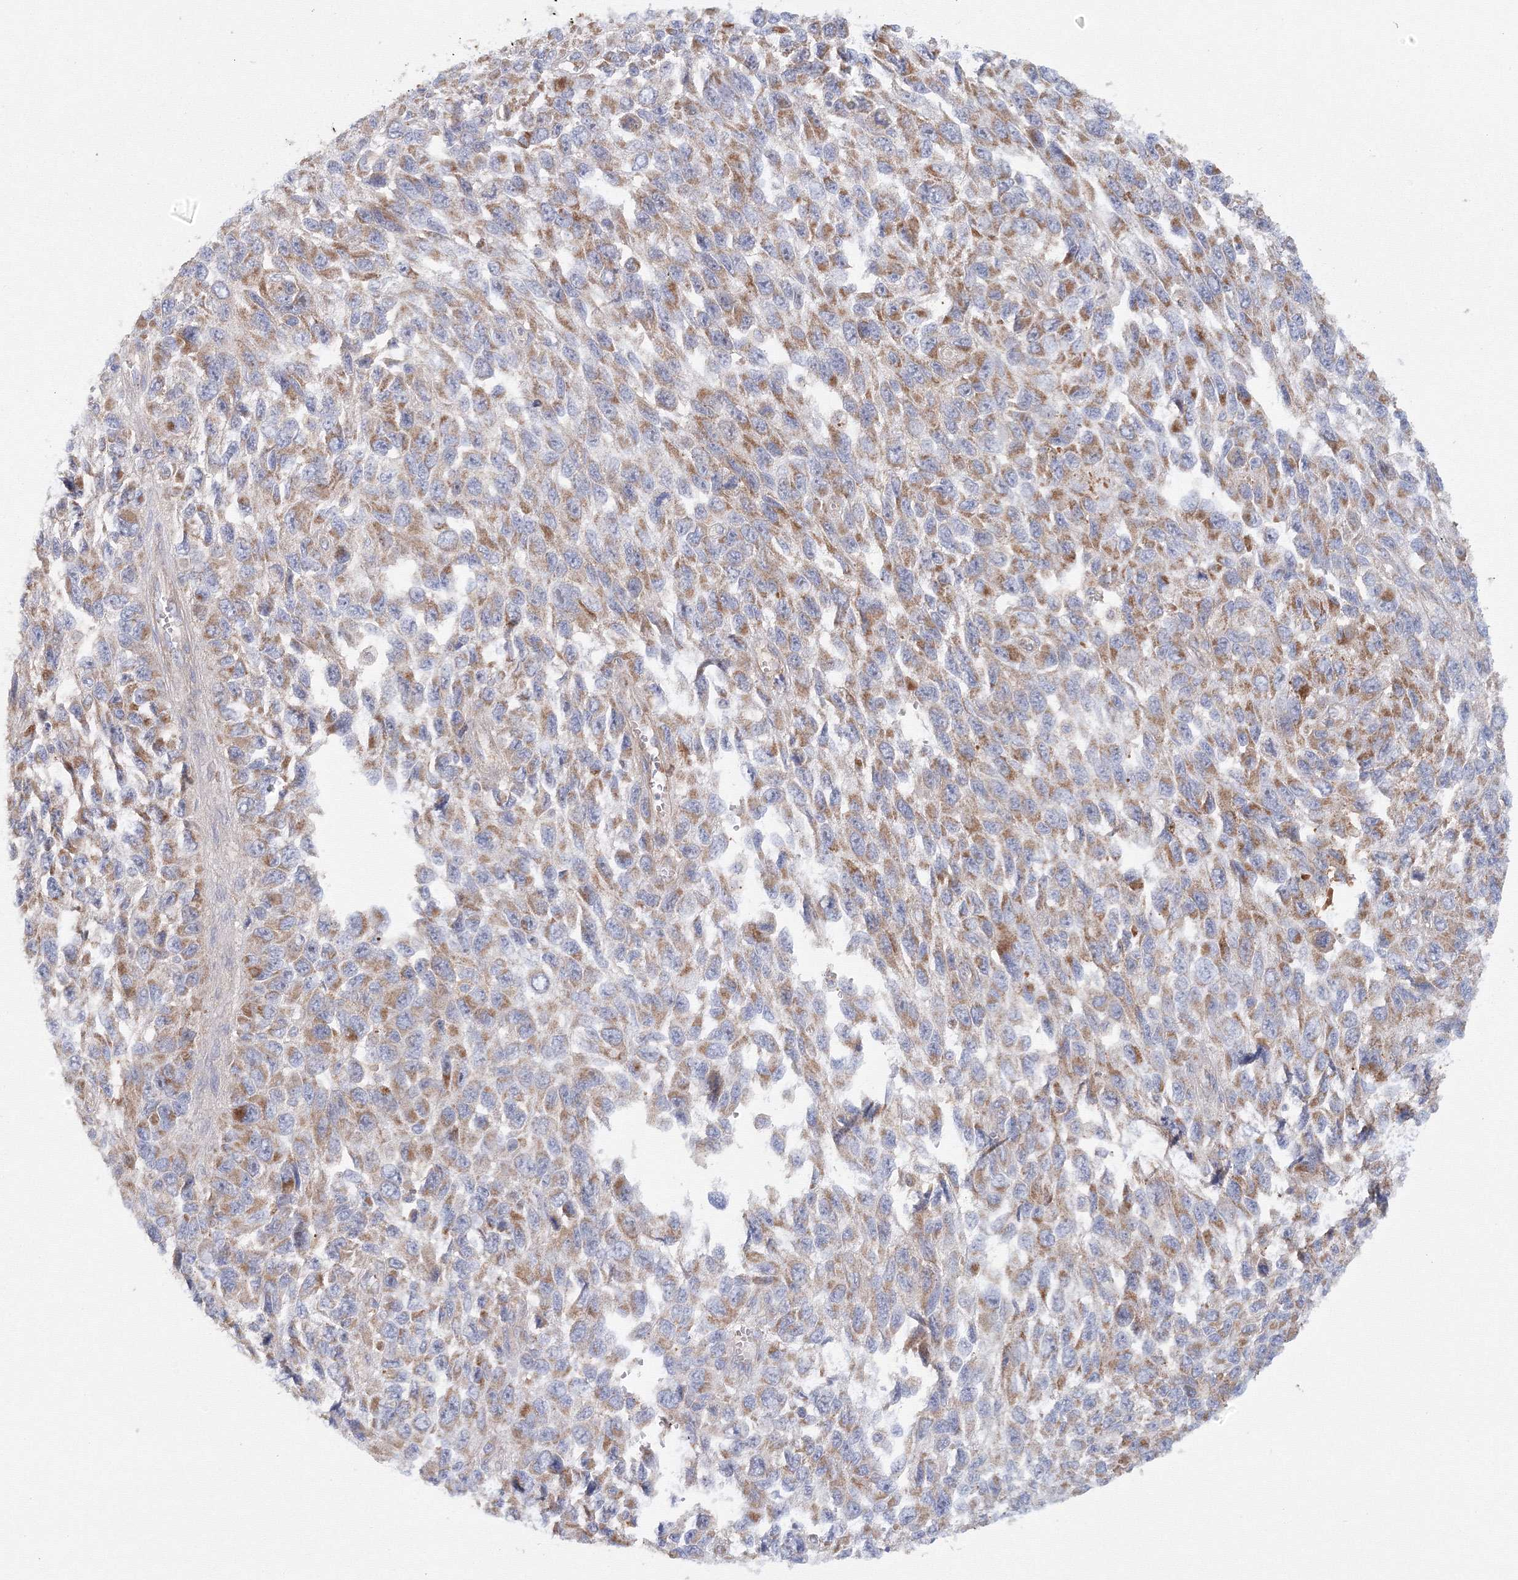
{"staining": {"intensity": "moderate", "quantity": ">75%", "location": "cytoplasmic/membranous"}, "tissue": "melanoma", "cell_type": "Tumor cells", "image_type": "cancer", "snomed": [{"axis": "morphology", "description": "Malignant melanoma, NOS"}, {"axis": "topography", "description": "Skin"}], "caption": "IHC staining of malignant melanoma, which displays medium levels of moderate cytoplasmic/membranous positivity in about >75% of tumor cells indicating moderate cytoplasmic/membranous protein staining. The staining was performed using DAB (brown) for protein detection and nuclei were counterstained in hematoxylin (blue).", "gene": "GRPEL1", "patient": {"sex": "female", "age": 96}}